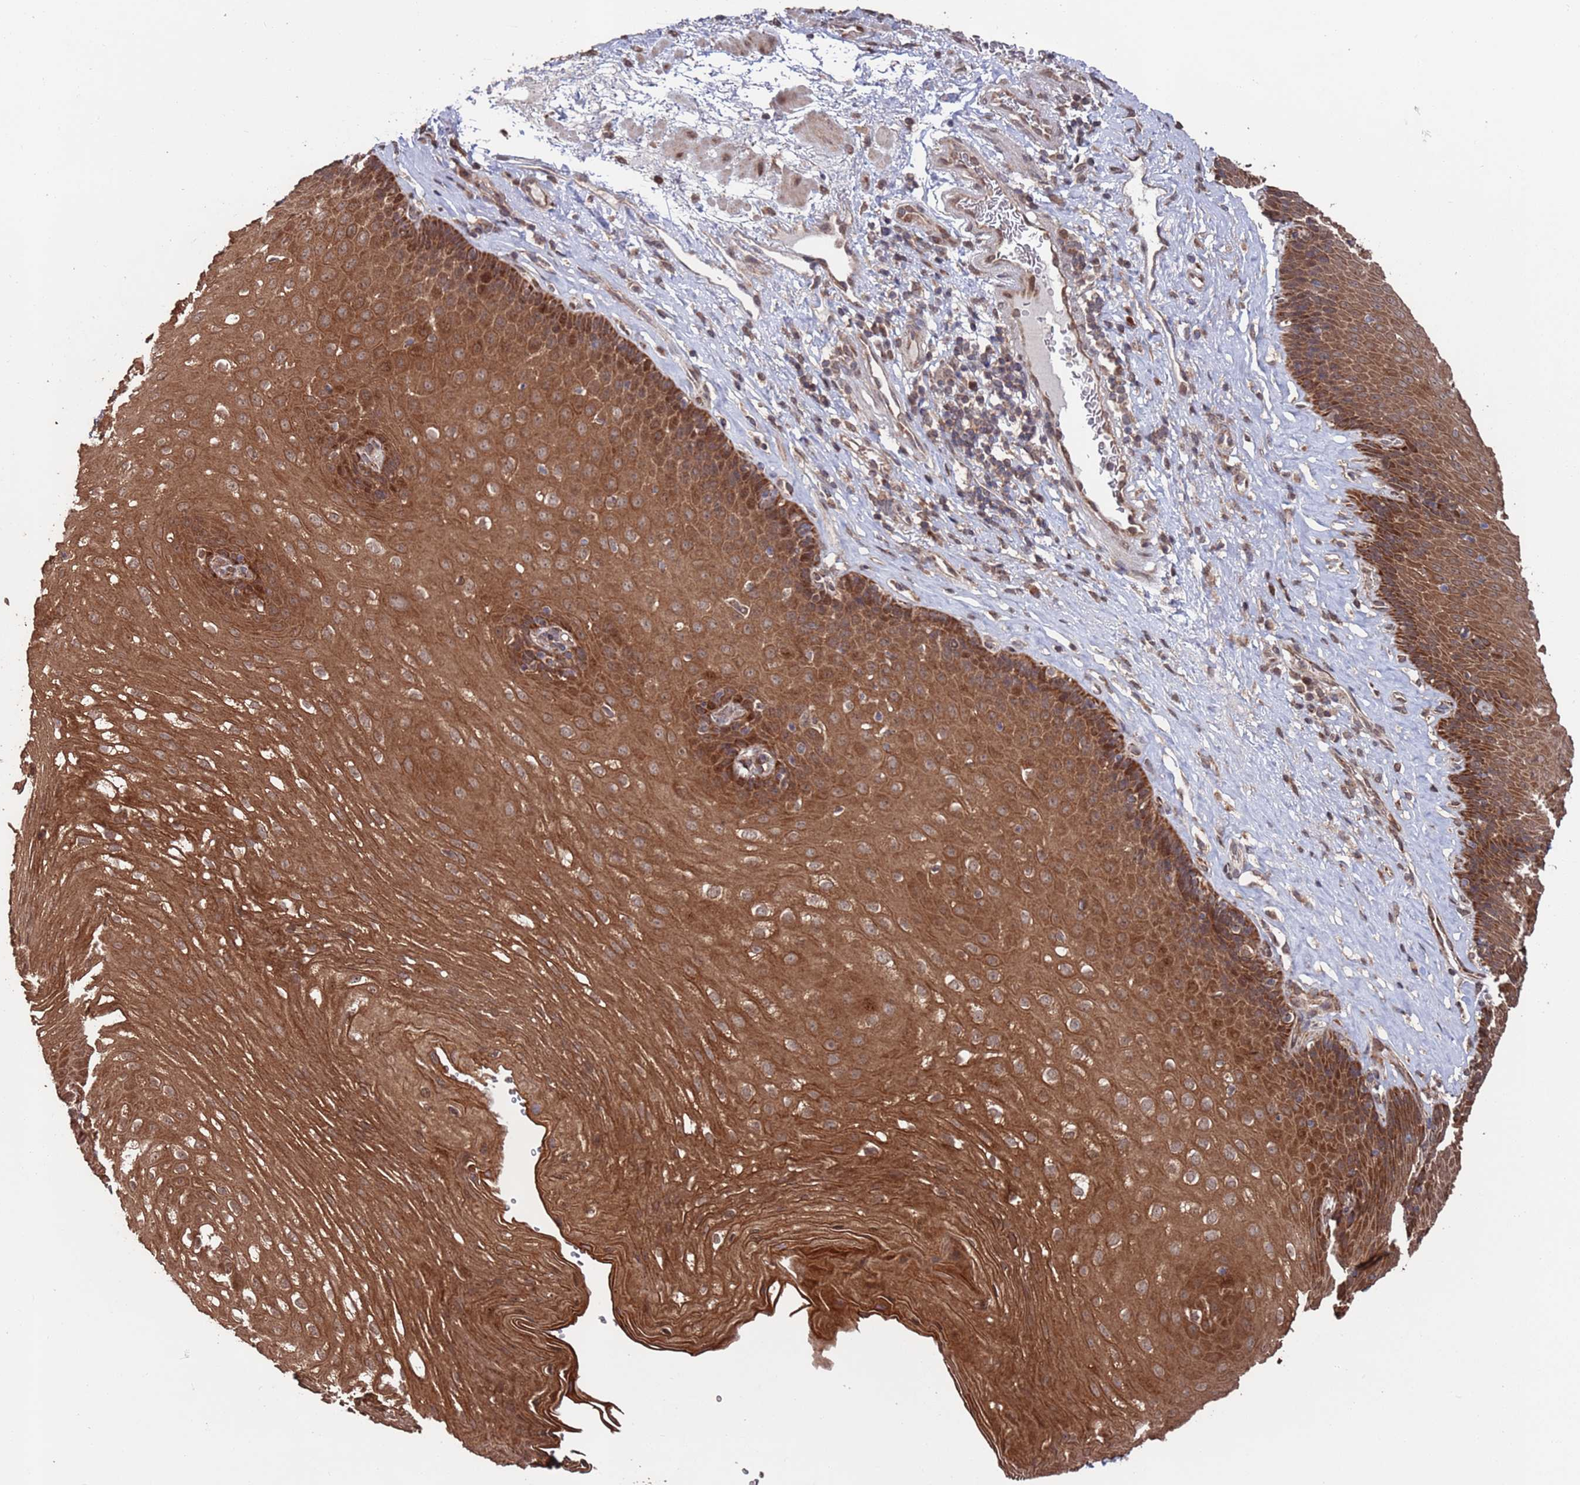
{"staining": {"intensity": "strong", "quantity": ">75%", "location": "cytoplasmic/membranous"}, "tissue": "esophagus", "cell_type": "Squamous epithelial cells", "image_type": "normal", "snomed": [{"axis": "morphology", "description": "Normal tissue, NOS"}, {"axis": "topography", "description": "Esophagus"}], "caption": "High-magnification brightfield microscopy of unremarkable esophagus stained with DAB (brown) and counterstained with hematoxylin (blue). squamous epithelial cells exhibit strong cytoplasmic/membranous expression is seen in approximately>75% of cells. (Stains: DAB in brown, nuclei in blue, Microscopy: brightfield microscopy at high magnification).", "gene": "PRR7", "patient": {"sex": "female", "age": 66}}